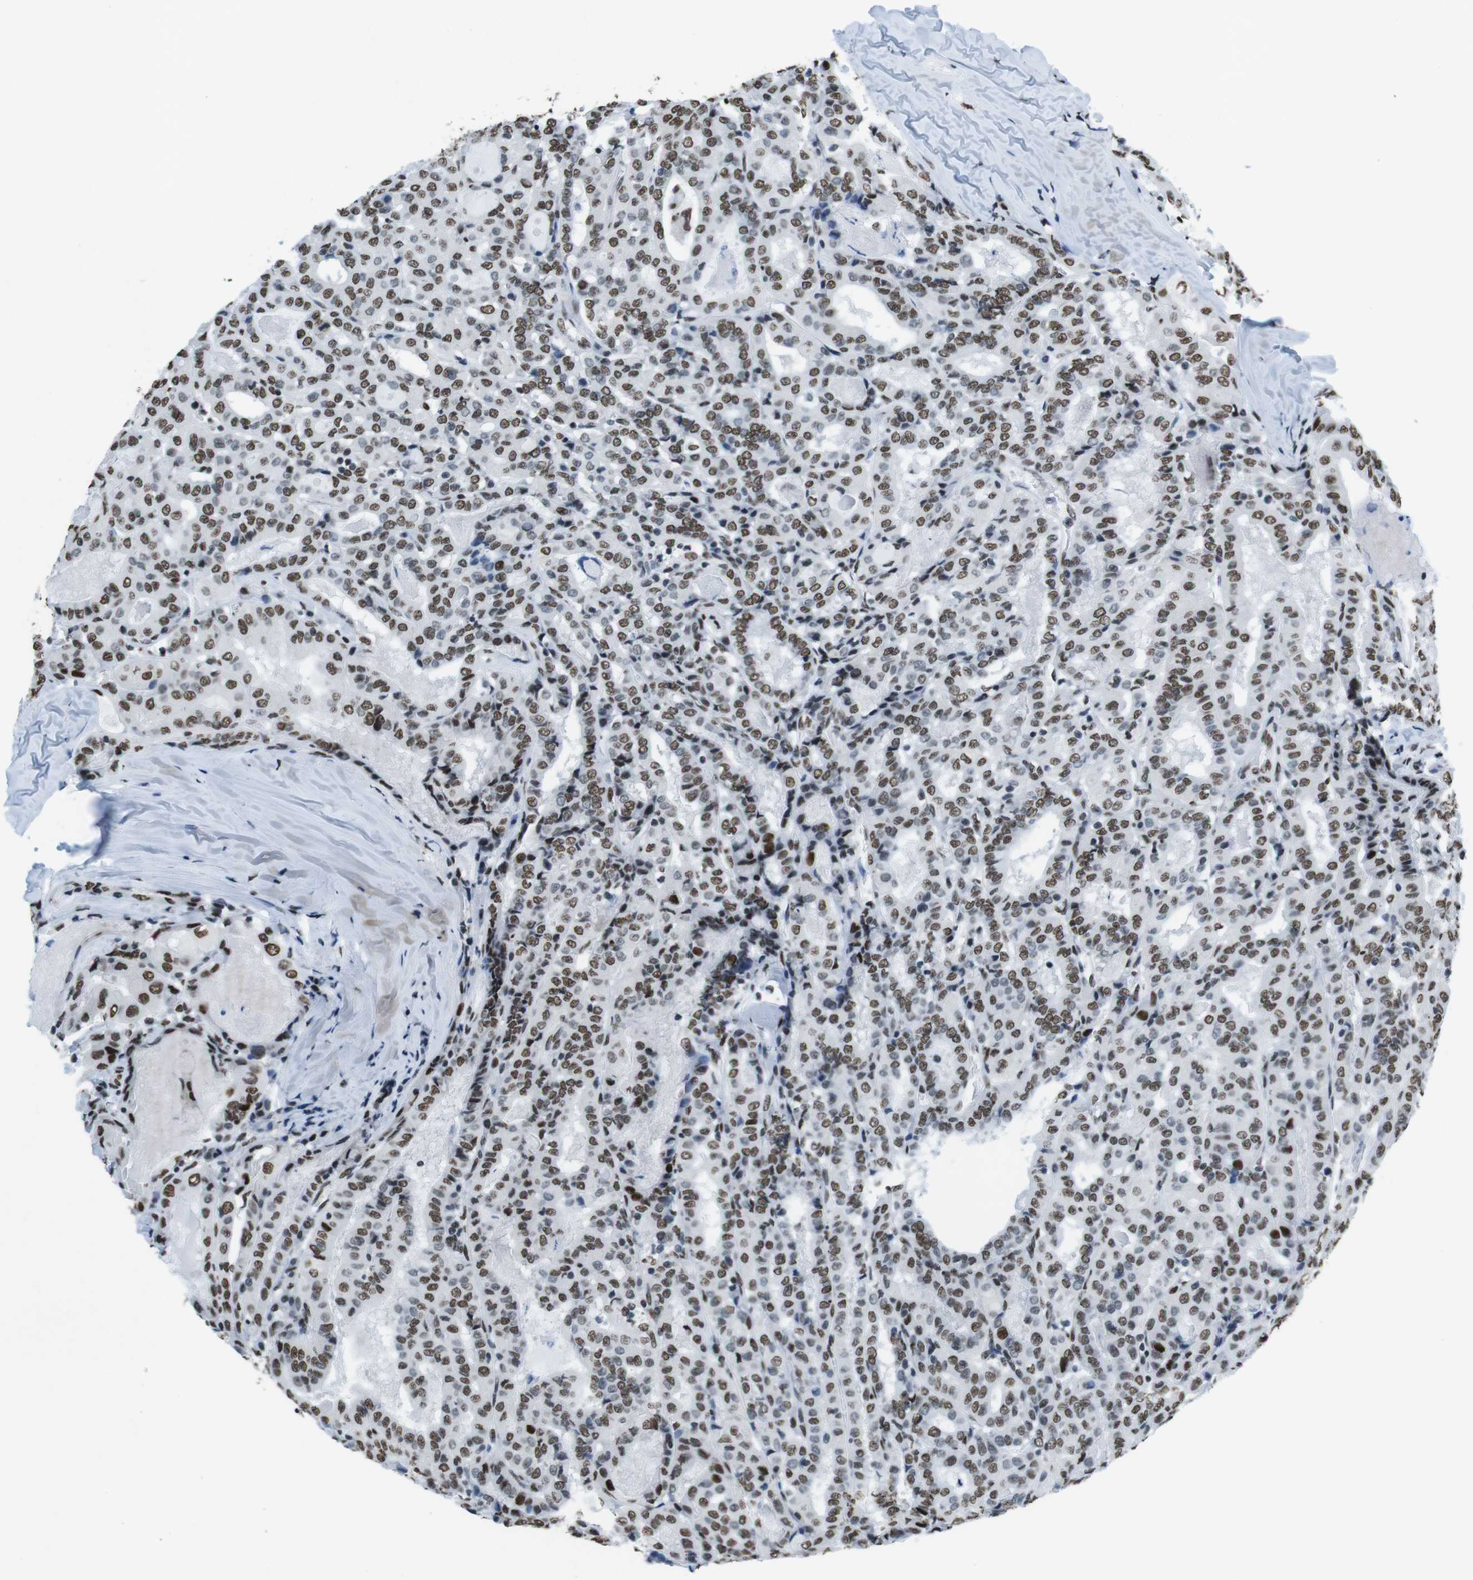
{"staining": {"intensity": "moderate", "quantity": ">75%", "location": "nuclear"}, "tissue": "thyroid cancer", "cell_type": "Tumor cells", "image_type": "cancer", "snomed": [{"axis": "morphology", "description": "Papillary adenocarcinoma, NOS"}, {"axis": "topography", "description": "Thyroid gland"}], "caption": "Tumor cells reveal medium levels of moderate nuclear staining in about >75% of cells in human thyroid papillary adenocarcinoma.", "gene": "CITED2", "patient": {"sex": "female", "age": 42}}